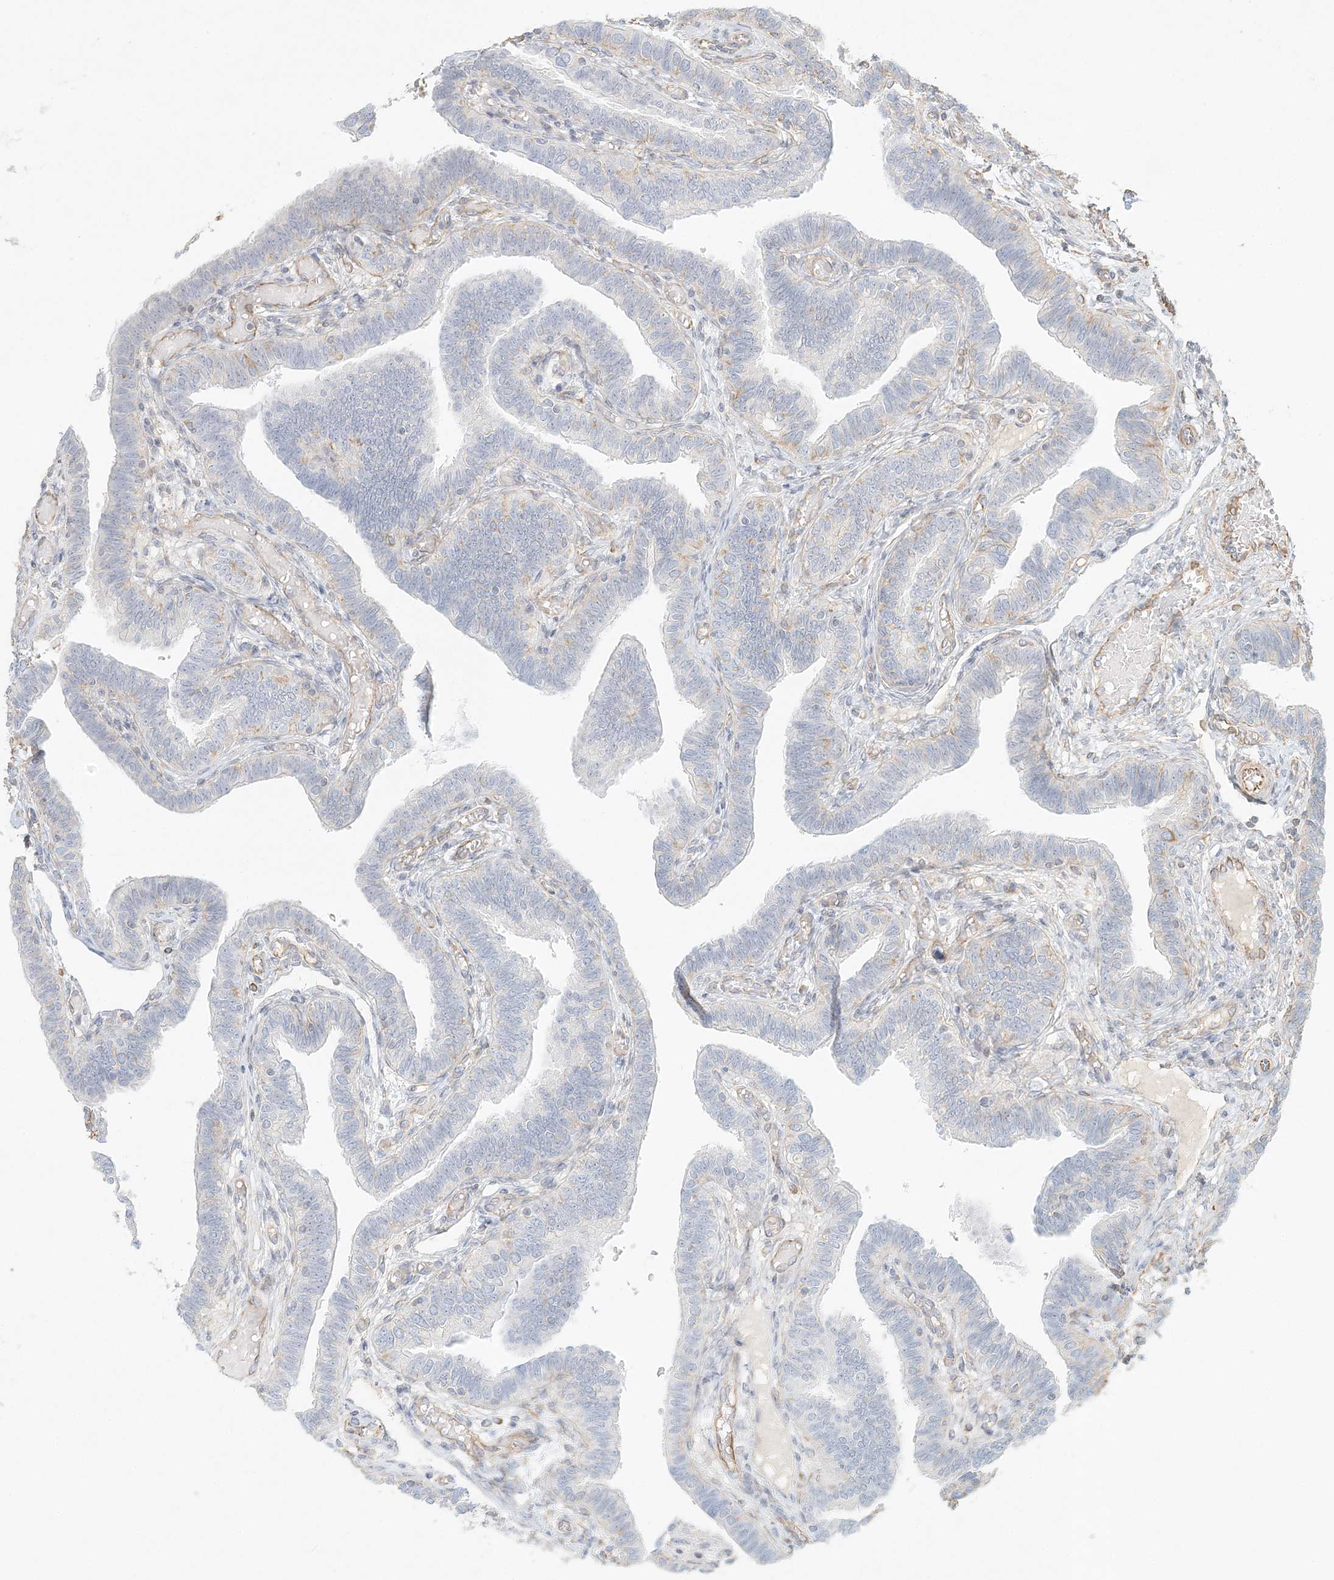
{"staining": {"intensity": "negative", "quantity": "none", "location": "none"}, "tissue": "fallopian tube", "cell_type": "Glandular cells", "image_type": "normal", "snomed": [{"axis": "morphology", "description": "Normal tissue, NOS"}, {"axis": "topography", "description": "Fallopian tube"}], "caption": "Immunohistochemical staining of benign human fallopian tube shows no significant staining in glandular cells.", "gene": "DMRTB1", "patient": {"sex": "female", "age": 39}}